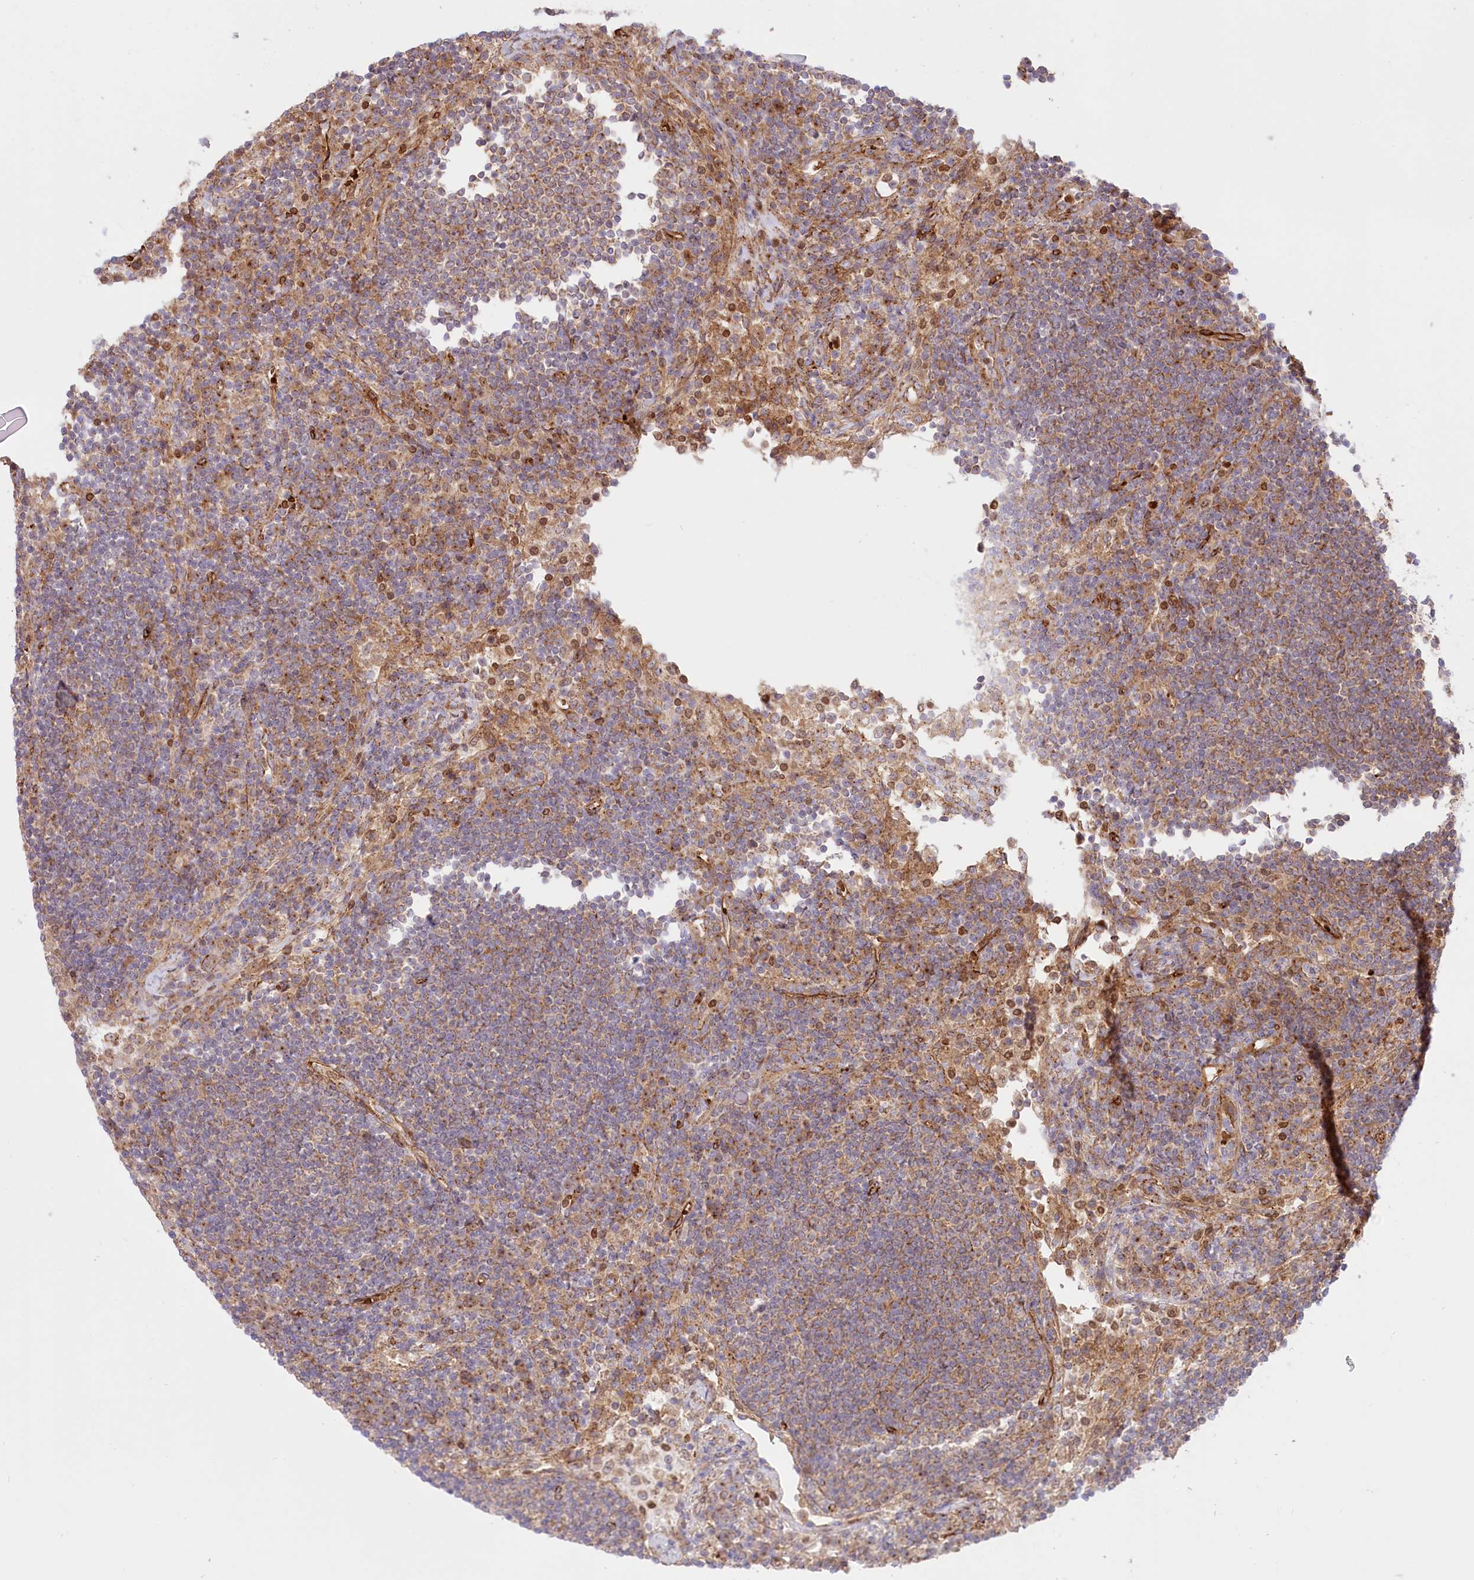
{"staining": {"intensity": "moderate", "quantity": "<25%", "location": "cytoplasmic/membranous"}, "tissue": "lymph node", "cell_type": "Non-germinal center cells", "image_type": "normal", "snomed": [{"axis": "morphology", "description": "Normal tissue, NOS"}, {"axis": "topography", "description": "Lymph node"}], "caption": "This image exhibits benign lymph node stained with IHC to label a protein in brown. The cytoplasmic/membranous of non-germinal center cells show moderate positivity for the protein. Nuclei are counter-stained blue.", "gene": "COMMD3", "patient": {"sex": "female", "age": 53}}